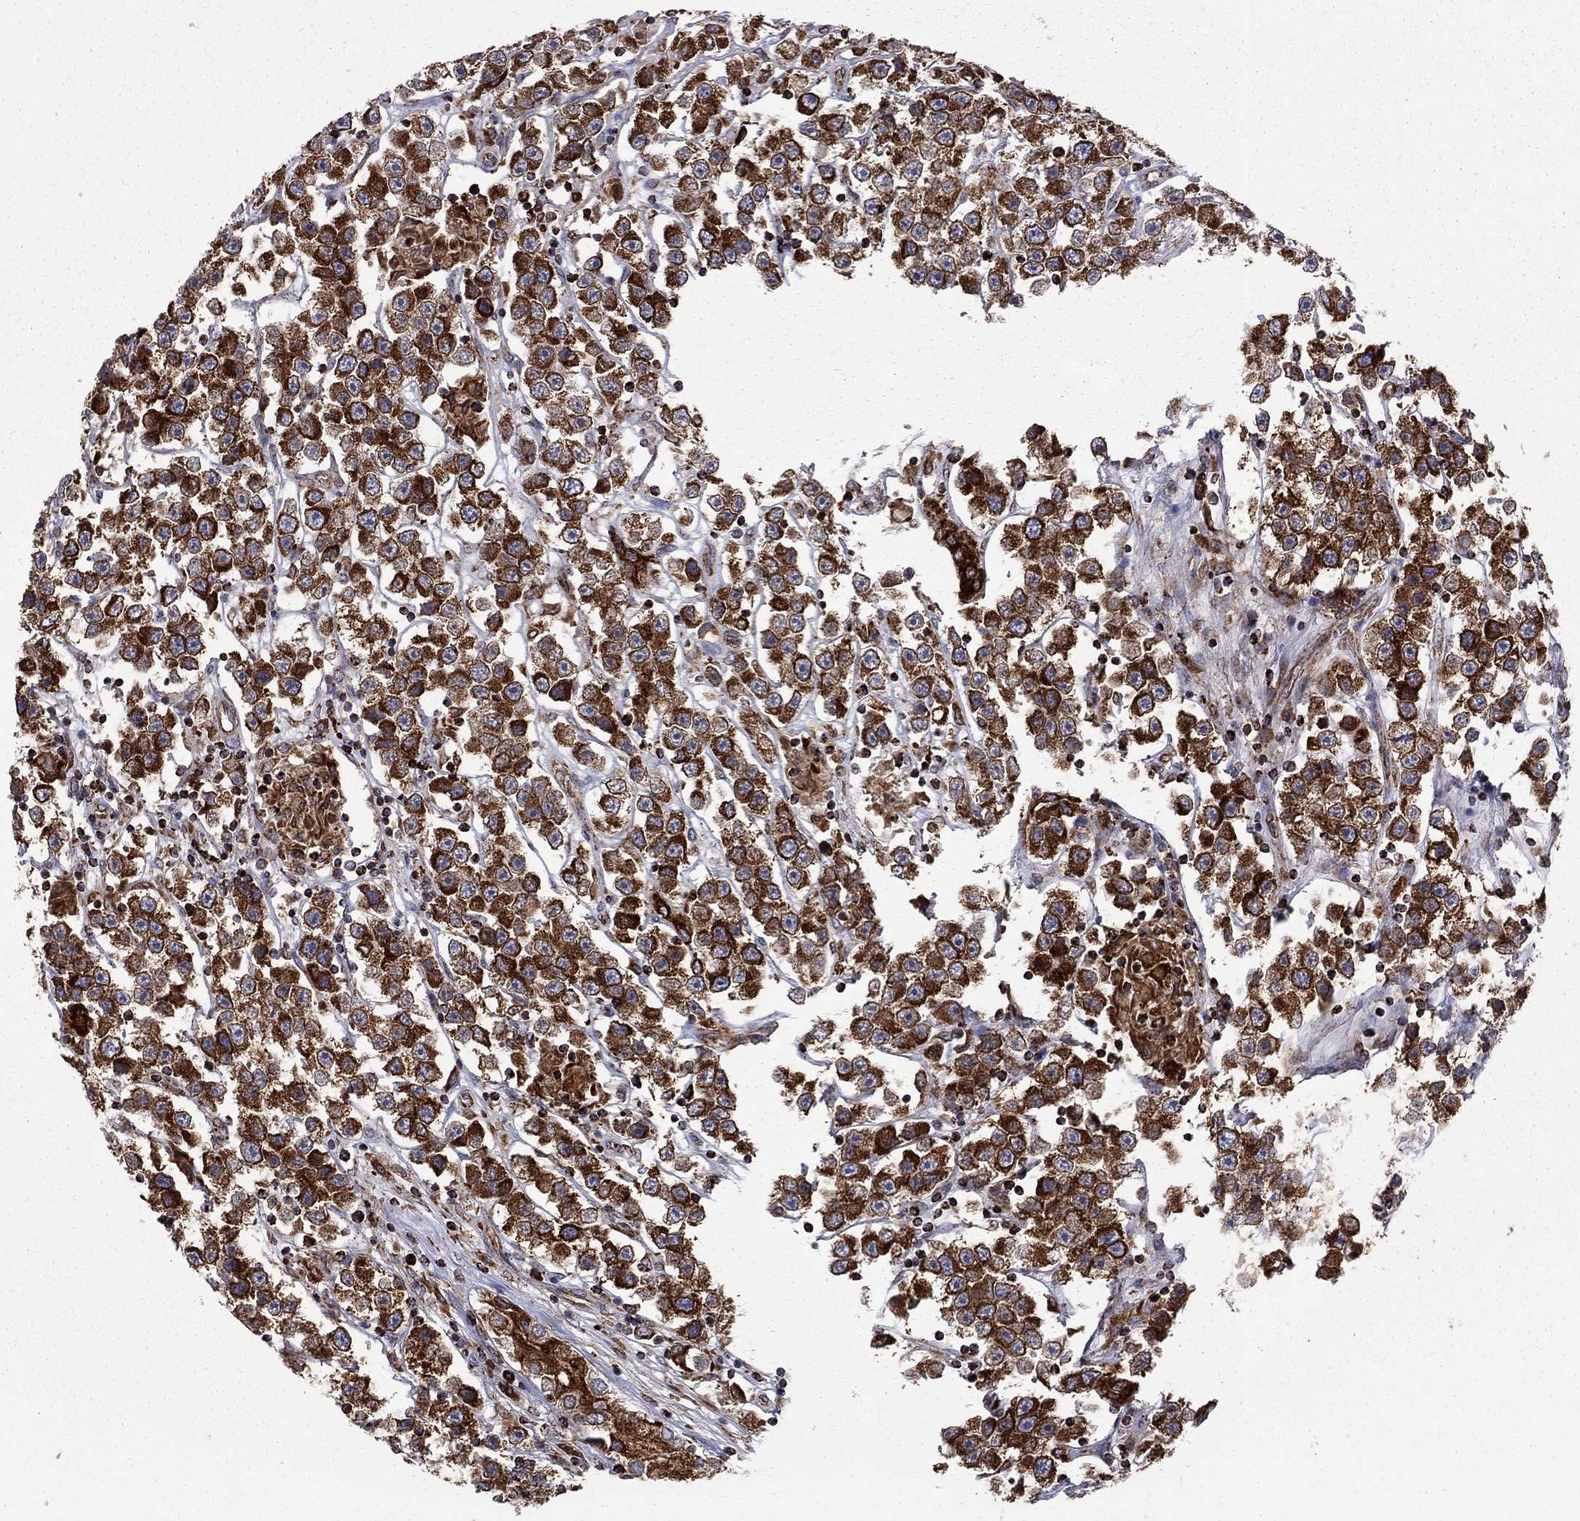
{"staining": {"intensity": "strong", "quantity": ">75%", "location": "cytoplasmic/membranous"}, "tissue": "testis cancer", "cell_type": "Tumor cells", "image_type": "cancer", "snomed": [{"axis": "morphology", "description": "Seminoma, NOS"}, {"axis": "topography", "description": "Testis"}], "caption": "A brown stain highlights strong cytoplasmic/membranous staining of a protein in human testis seminoma tumor cells.", "gene": "CLPTM1", "patient": {"sex": "male", "age": 45}}